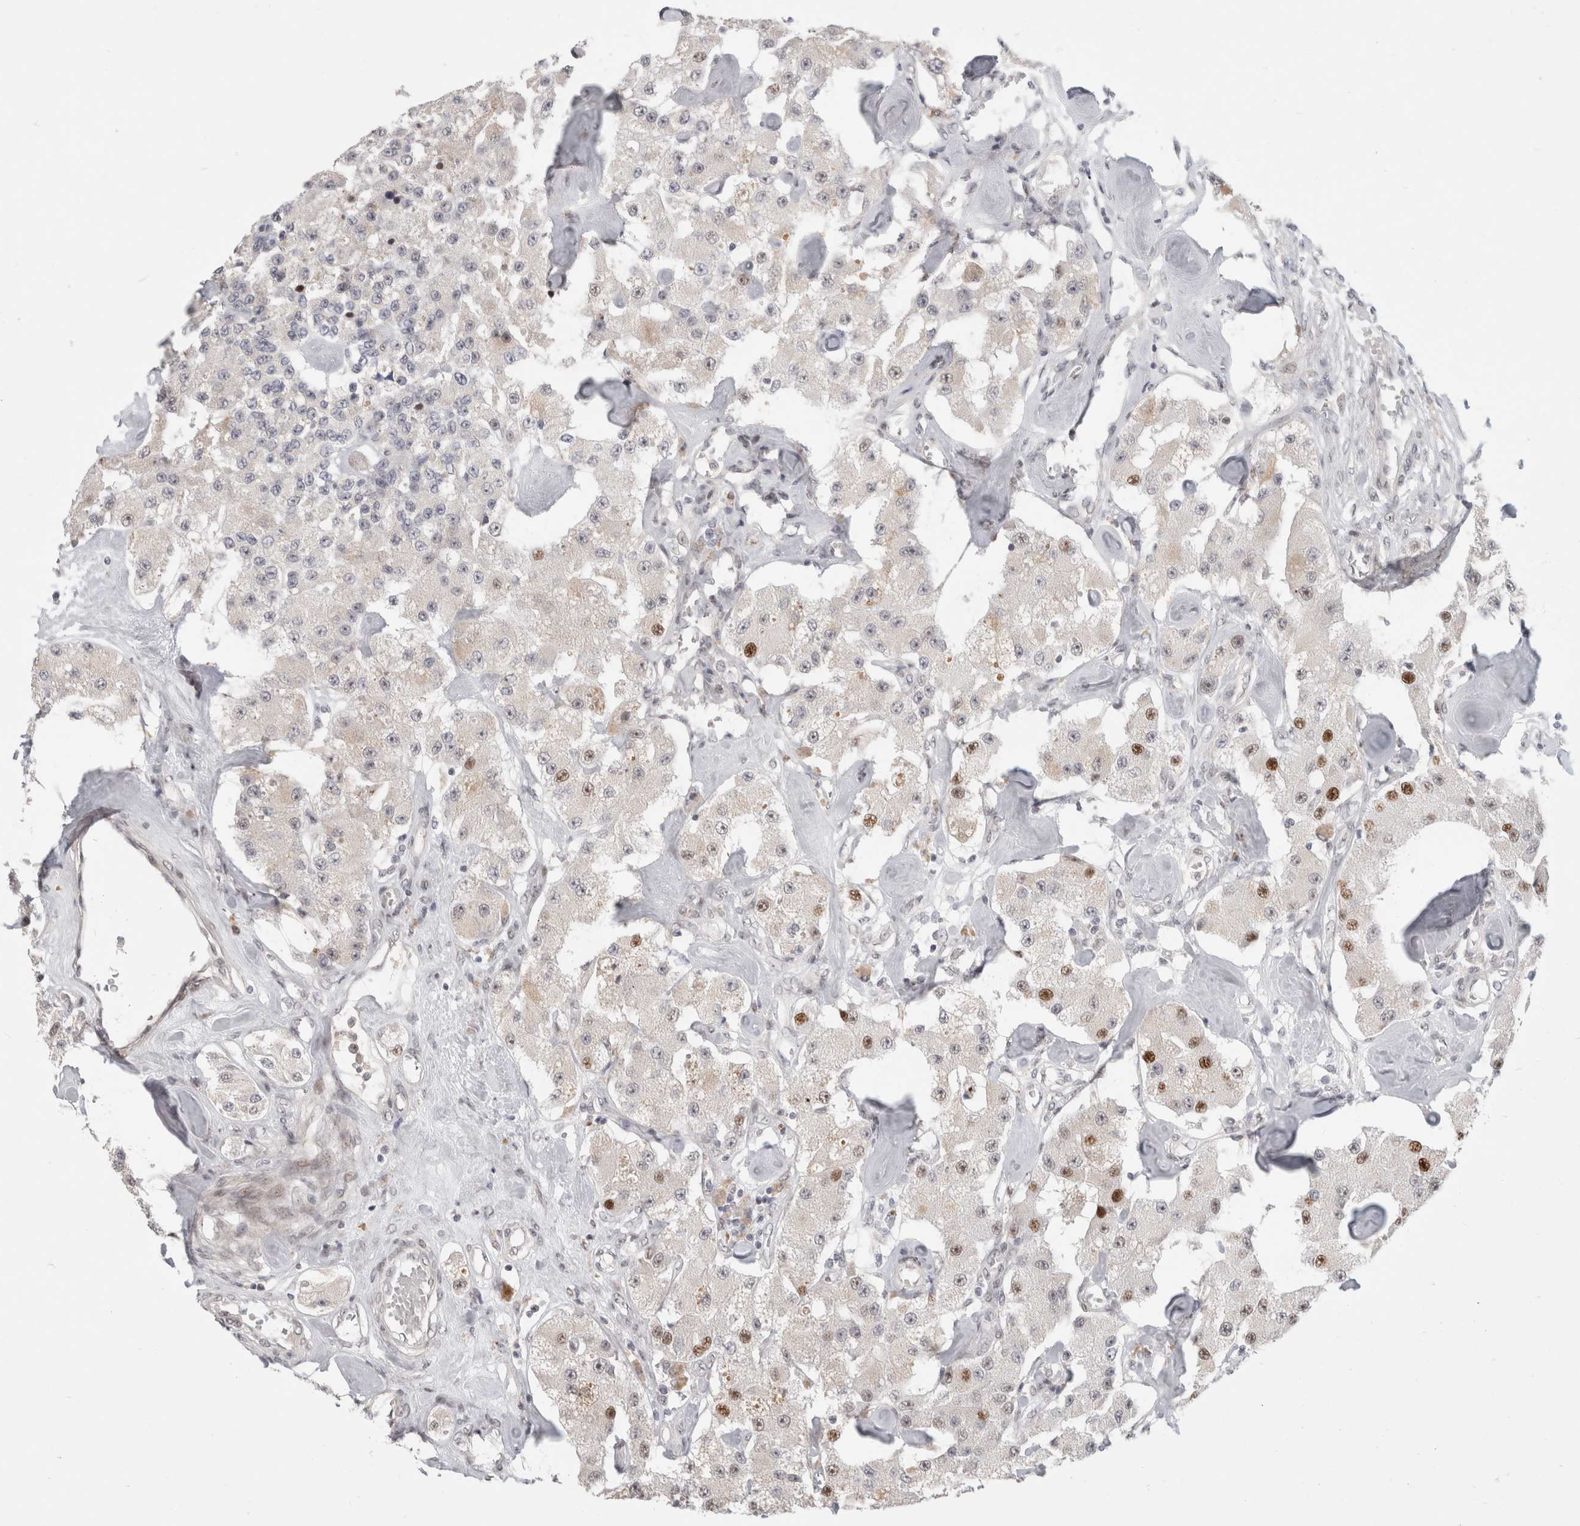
{"staining": {"intensity": "moderate", "quantity": "<25%", "location": "nuclear"}, "tissue": "carcinoid", "cell_type": "Tumor cells", "image_type": "cancer", "snomed": [{"axis": "morphology", "description": "Carcinoid, malignant, NOS"}, {"axis": "topography", "description": "Pancreas"}], "caption": "This photomicrograph reveals carcinoid stained with immunohistochemistry to label a protein in brown. The nuclear of tumor cells show moderate positivity for the protein. Nuclei are counter-stained blue.", "gene": "SENP6", "patient": {"sex": "male", "age": 41}}